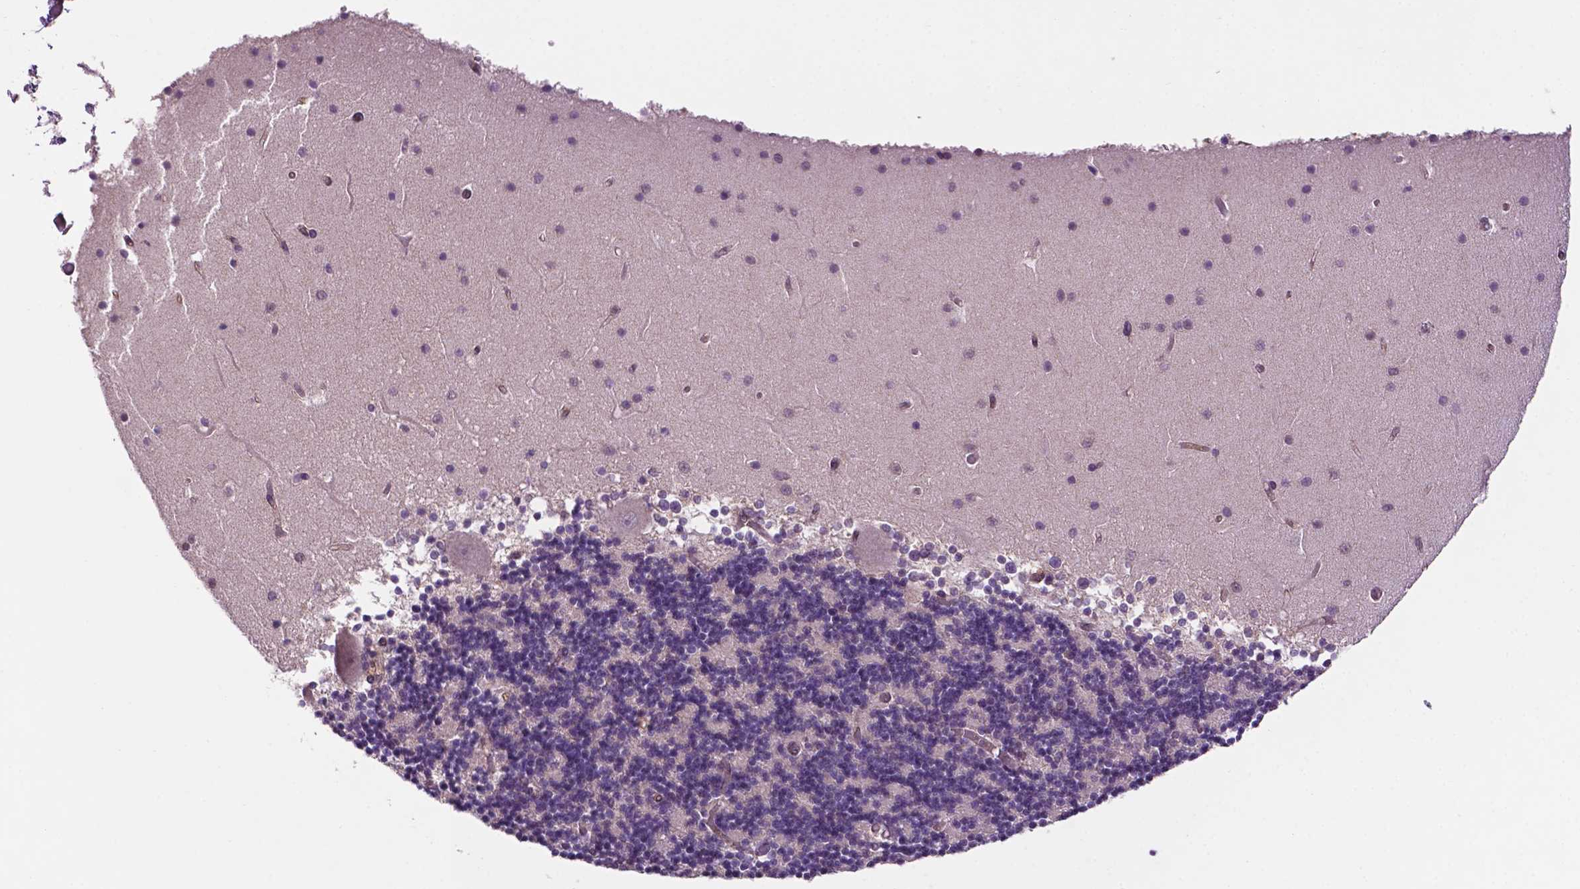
{"staining": {"intensity": "negative", "quantity": "none", "location": "none"}, "tissue": "cerebellum", "cell_type": "Cells in granular layer", "image_type": "normal", "snomed": [{"axis": "morphology", "description": "Normal tissue, NOS"}, {"axis": "topography", "description": "Cerebellum"}], "caption": "High magnification brightfield microscopy of normal cerebellum stained with DAB (3,3'-diaminobenzidine) (brown) and counterstained with hematoxylin (blue): cells in granular layer show no significant staining.", "gene": "UBE2L6", "patient": {"sex": "female", "age": 28}}